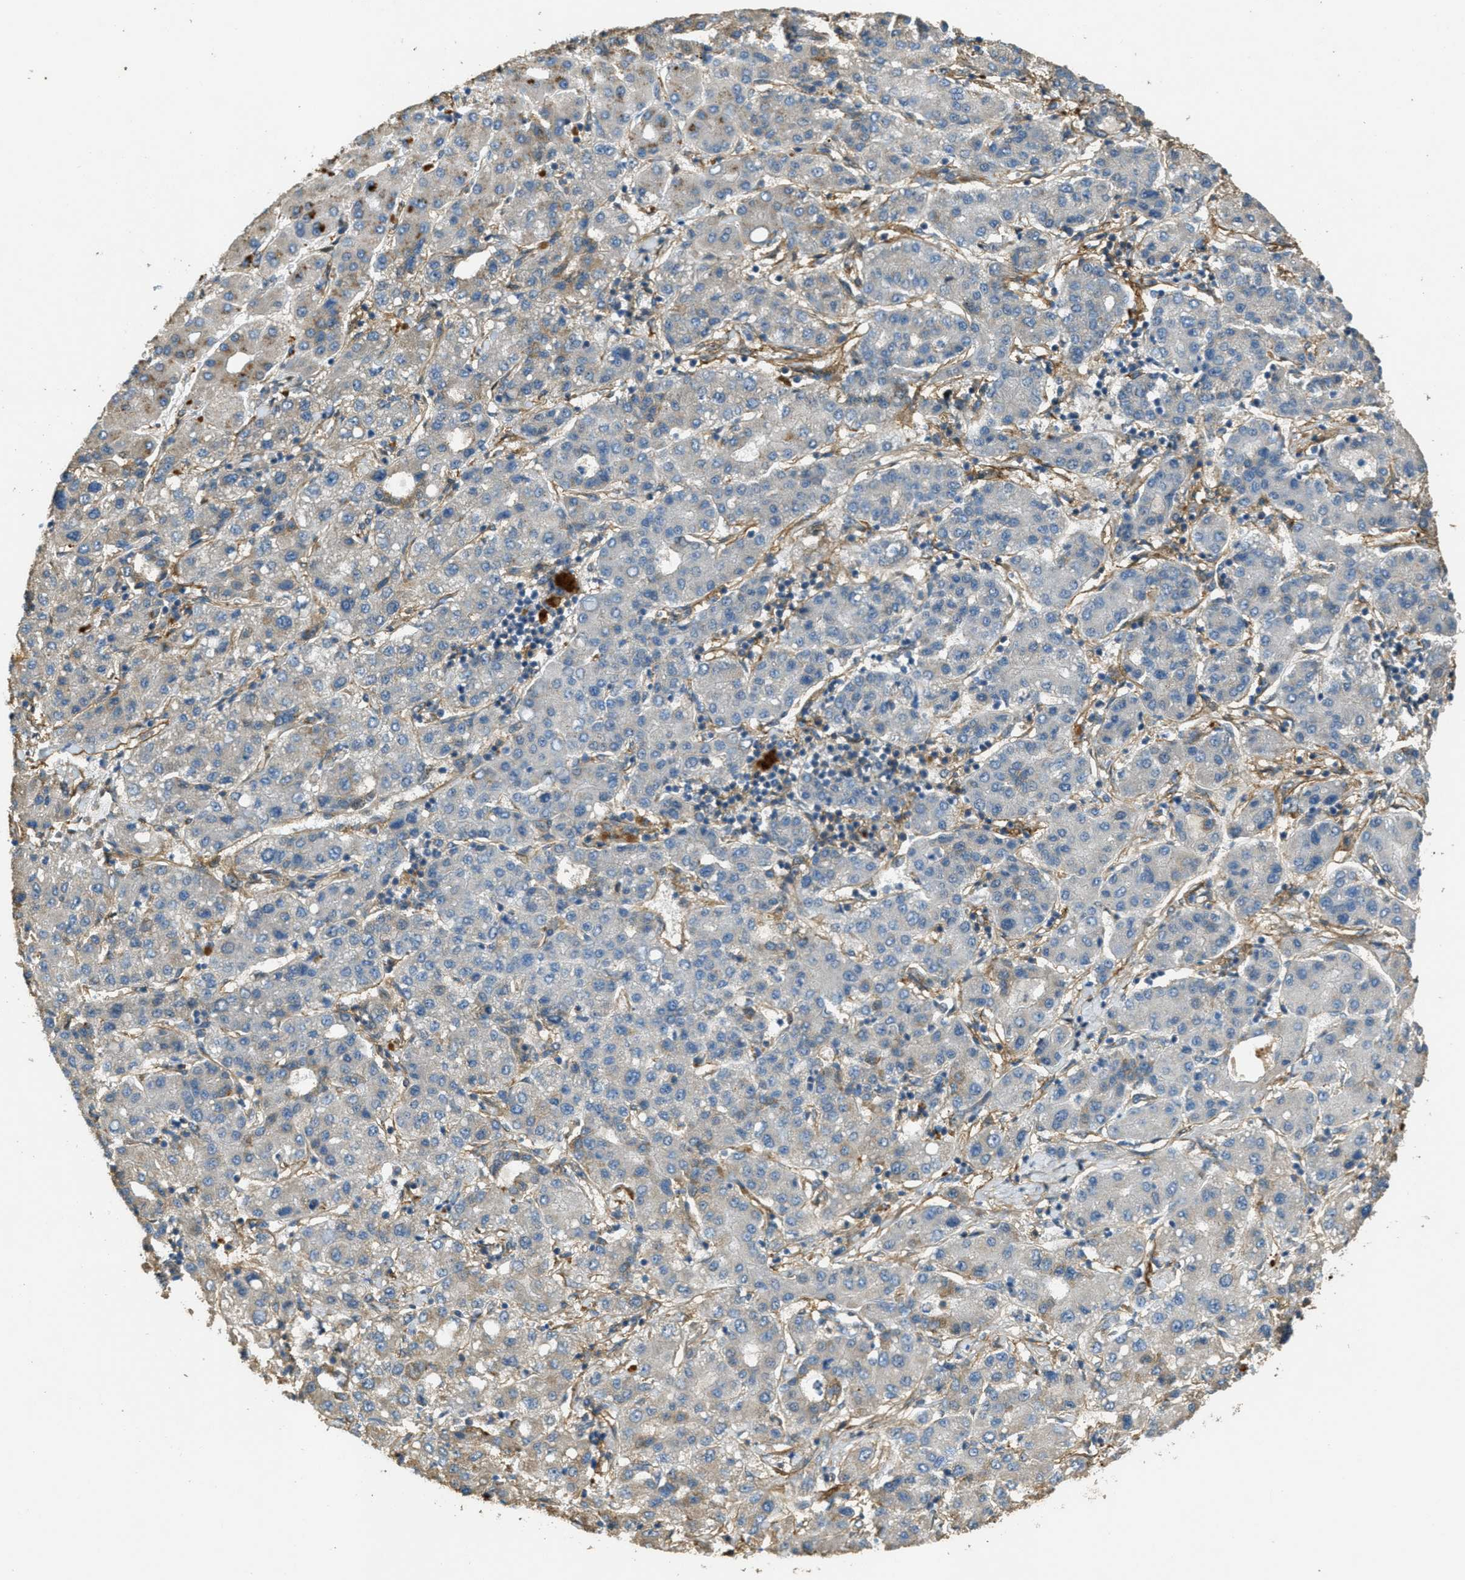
{"staining": {"intensity": "weak", "quantity": "<25%", "location": "cytoplasmic/membranous"}, "tissue": "liver cancer", "cell_type": "Tumor cells", "image_type": "cancer", "snomed": [{"axis": "morphology", "description": "Carcinoma, Hepatocellular, NOS"}, {"axis": "topography", "description": "Liver"}], "caption": "This is a histopathology image of immunohistochemistry (IHC) staining of liver cancer (hepatocellular carcinoma), which shows no expression in tumor cells.", "gene": "OSMR", "patient": {"sex": "male", "age": 65}}